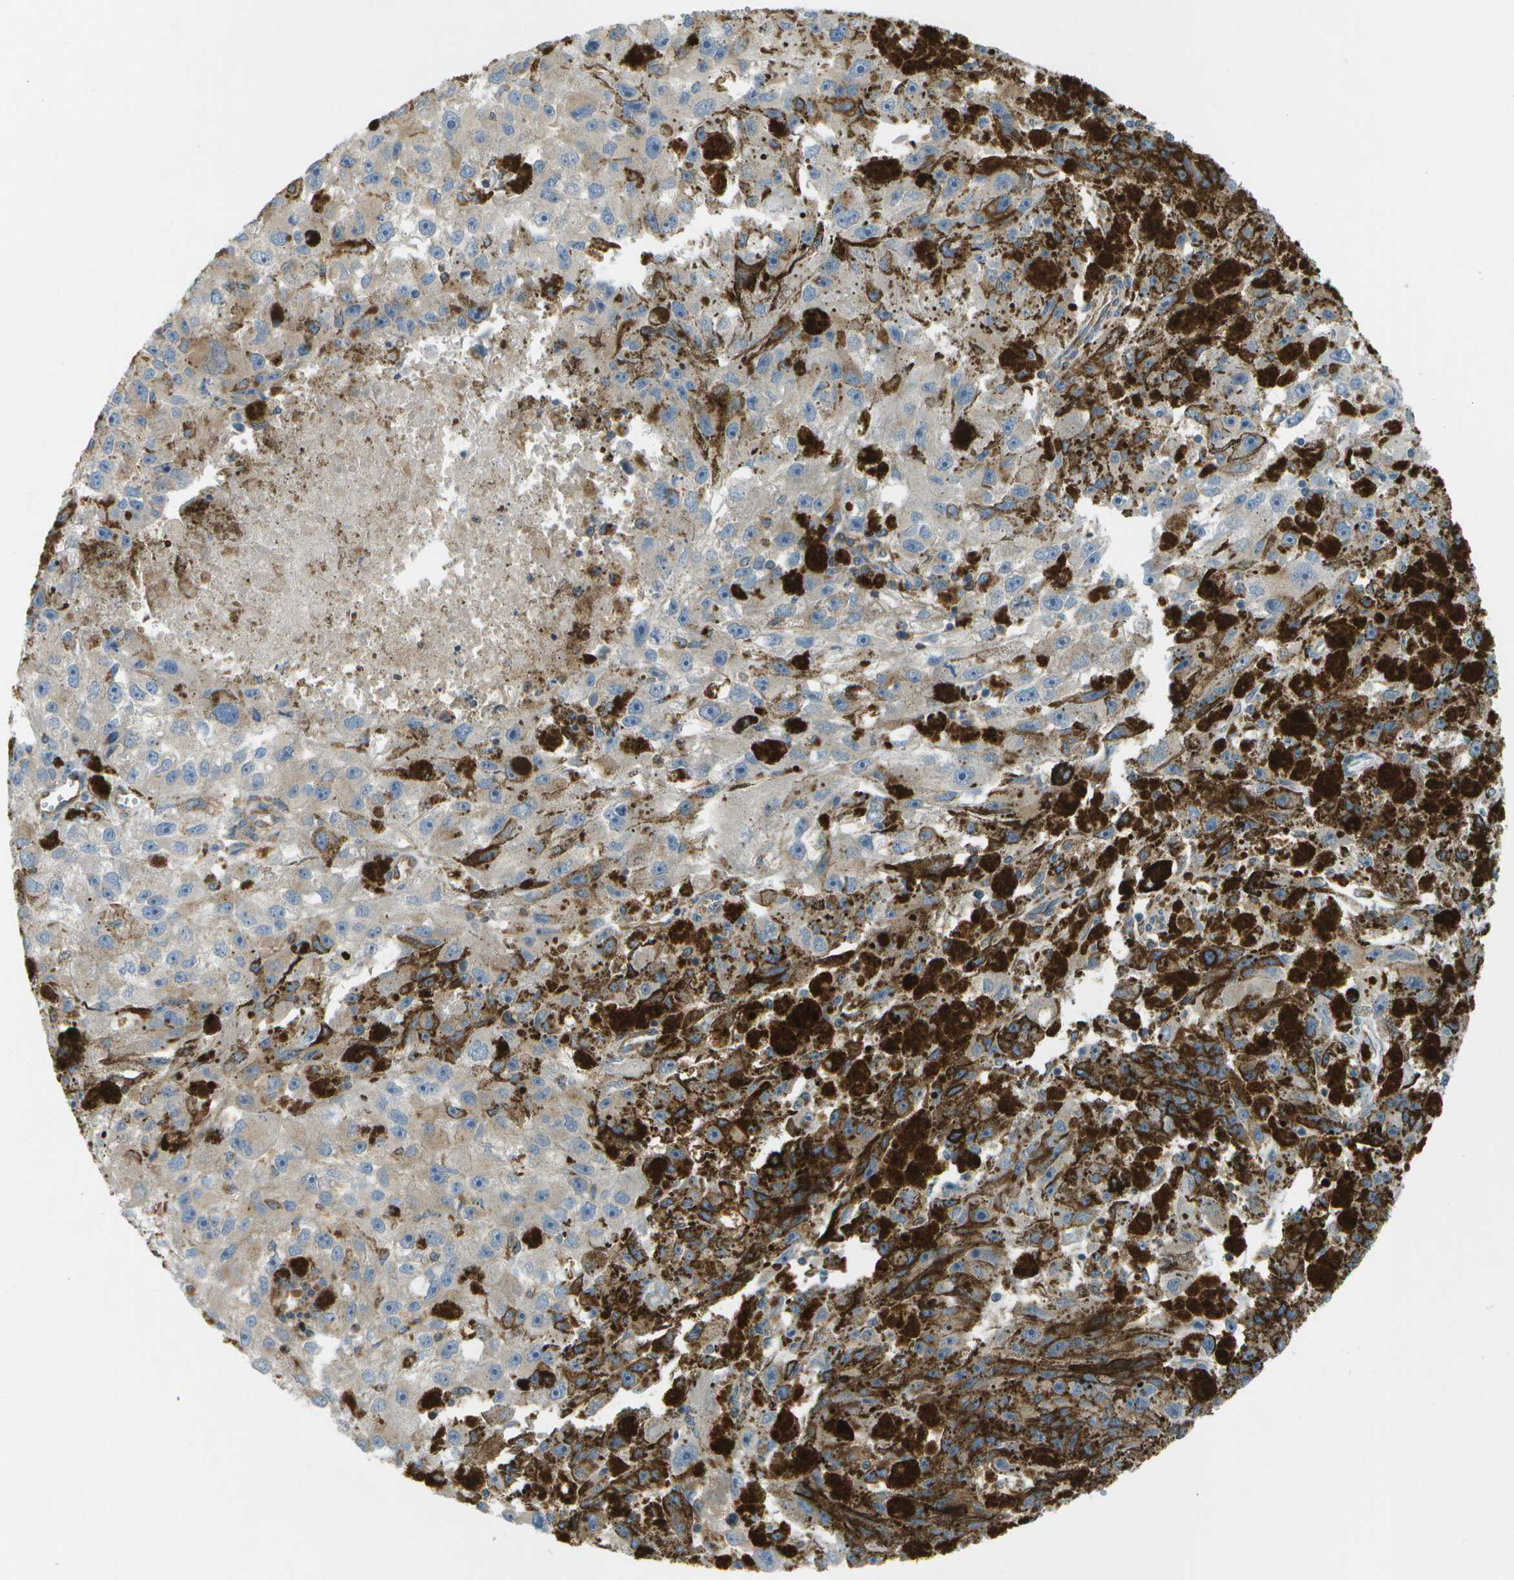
{"staining": {"intensity": "negative", "quantity": "none", "location": "none"}, "tissue": "melanoma", "cell_type": "Tumor cells", "image_type": "cancer", "snomed": [{"axis": "morphology", "description": "Malignant melanoma, NOS"}, {"axis": "topography", "description": "Skin"}], "caption": "There is no significant positivity in tumor cells of malignant melanoma. (DAB IHC with hematoxylin counter stain).", "gene": "WNK2", "patient": {"sex": "female", "age": 104}}